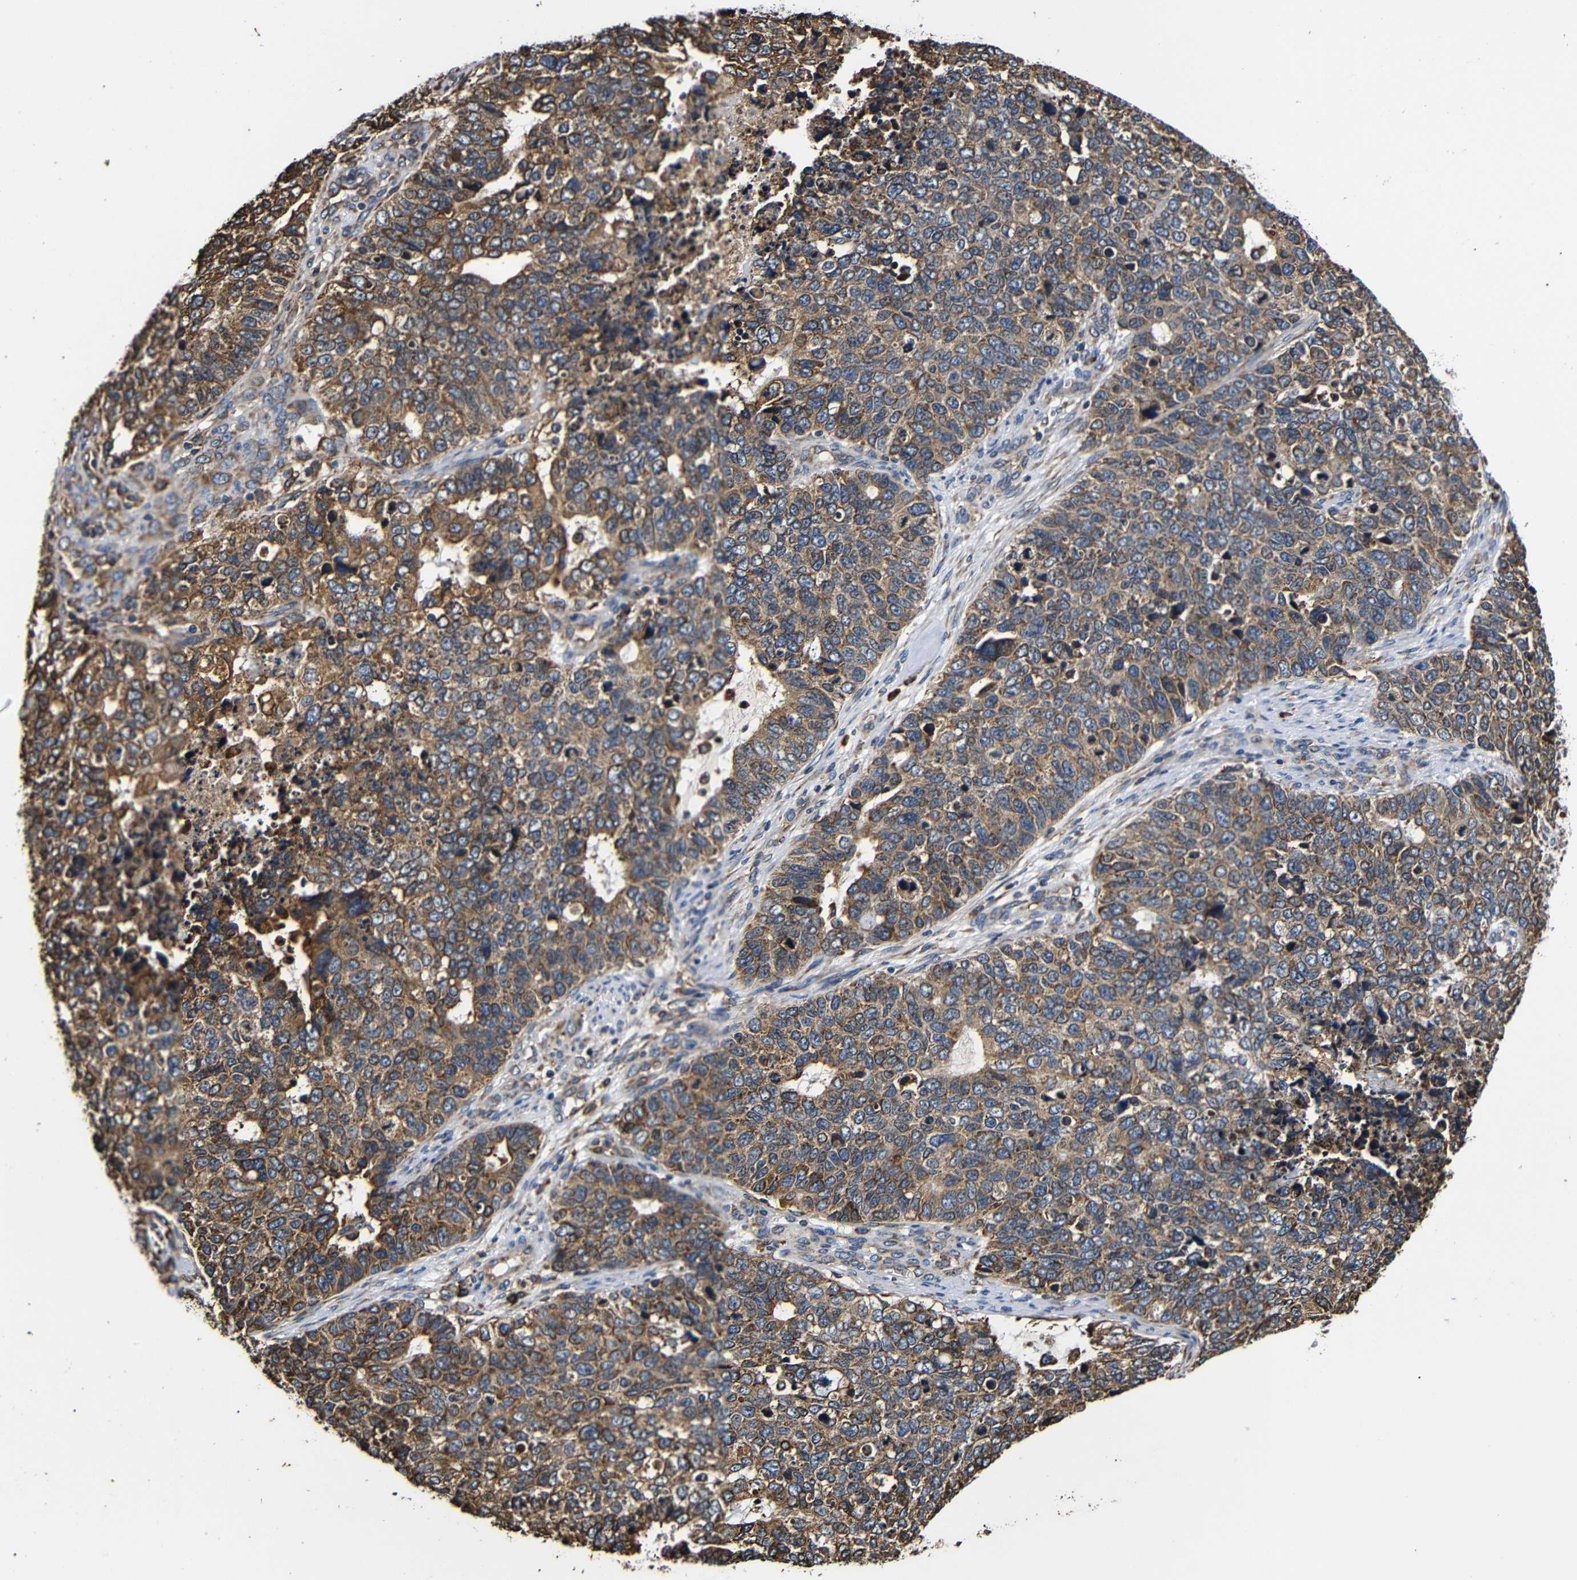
{"staining": {"intensity": "moderate", "quantity": ">75%", "location": "cytoplasmic/membranous"}, "tissue": "cervical cancer", "cell_type": "Tumor cells", "image_type": "cancer", "snomed": [{"axis": "morphology", "description": "Squamous cell carcinoma, NOS"}, {"axis": "topography", "description": "Cervix"}], "caption": "Cervical squamous cell carcinoma stained with a protein marker displays moderate staining in tumor cells.", "gene": "HHIP", "patient": {"sex": "female", "age": 63}}